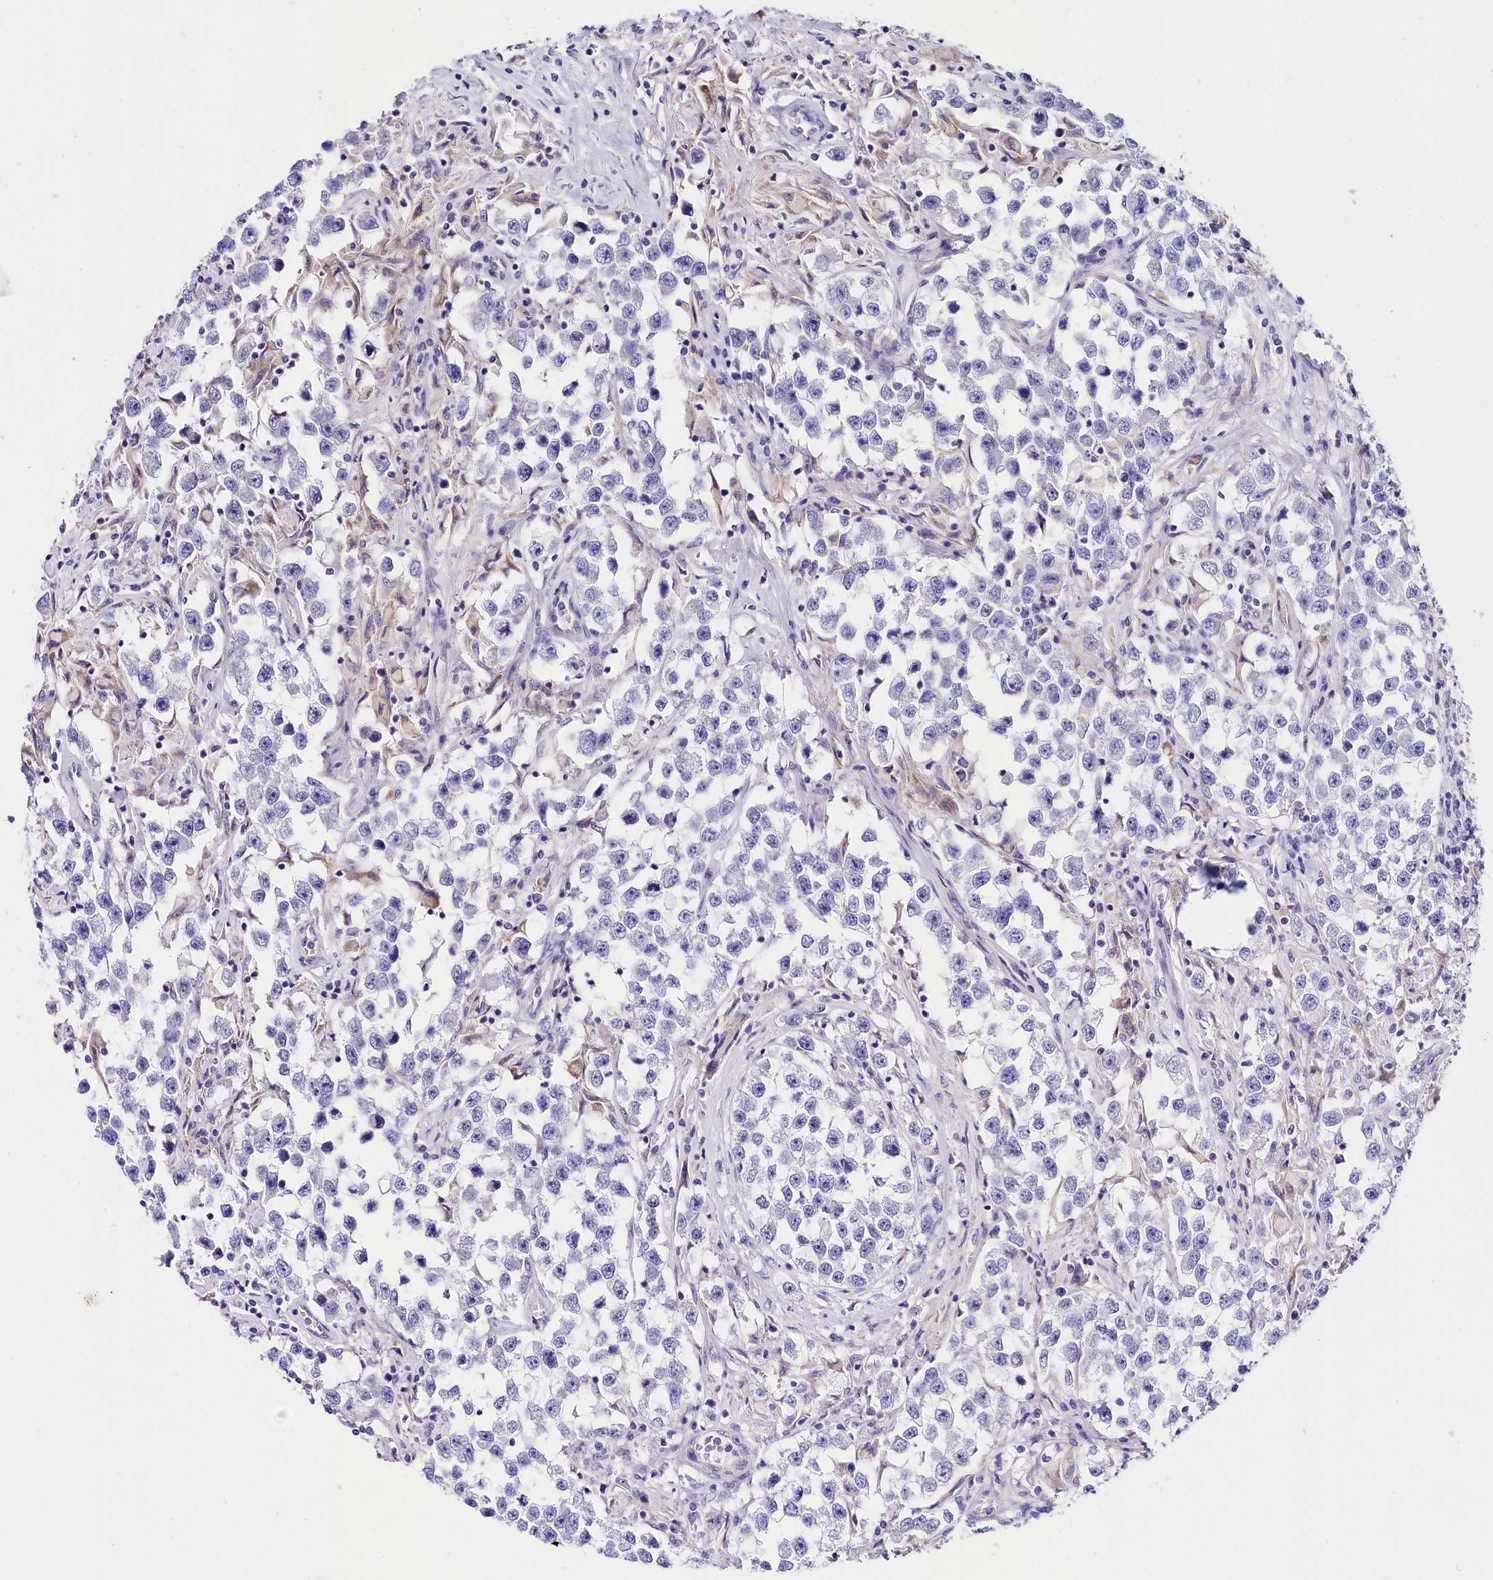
{"staining": {"intensity": "negative", "quantity": "none", "location": "none"}, "tissue": "testis cancer", "cell_type": "Tumor cells", "image_type": "cancer", "snomed": [{"axis": "morphology", "description": "Seminoma, NOS"}, {"axis": "topography", "description": "Testis"}], "caption": "Immunohistochemistry (IHC) image of testis cancer stained for a protein (brown), which reveals no positivity in tumor cells. Brightfield microscopy of immunohistochemistry (IHC) stained with DAB (3,3'-diaminobenzidine) (brown) and hematoxylin (blue), captured at high magnification.", "gene": "ACAA2", "patient": {"sex": "male", "age": 46}}